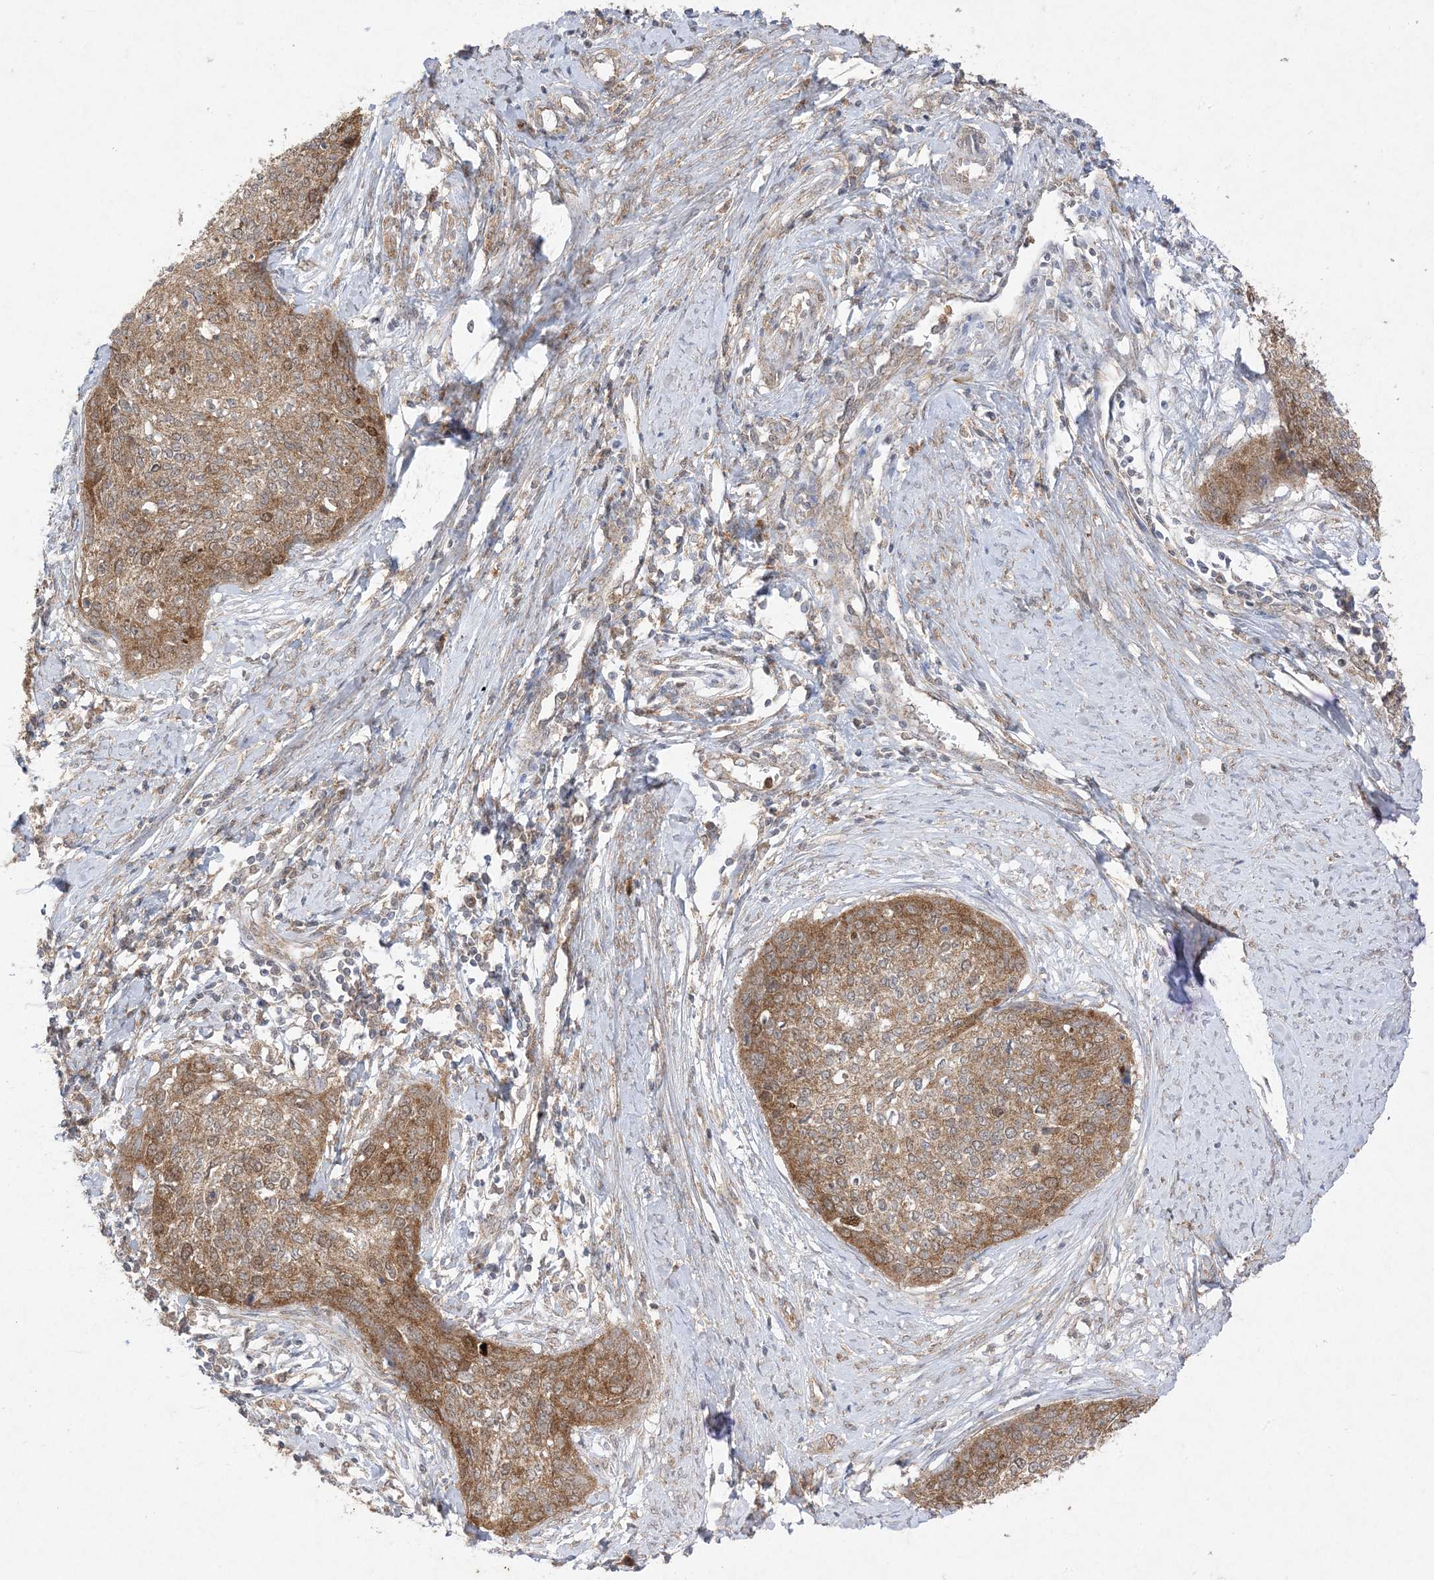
{"staining": {"intensity": "moderate", "quantity": ">75%", "location": "cytoplasmic/membranous"}, "tissue": "cervical cancer", "cell_type": "Tumor cells", "image_type": "cancer", "snomed": [{"axis": "morphology", "description": "Squamous cell carcinoma, NOS"}, {"axis": "topography", "description": "Cervix"}], "caption": "Immunohistochemistry staining of cervical cancer, which exhibits medium levels of moderate cytoplasmic/membranous positivity in approximately >75% of tumor cells indicating moderate cytoplasmic/membranous protein expression. The staining was performed using DAB (brown) for protein detection and nuclei were counterstained in hematoxylin (blue).", "gene": "UBE2C", "patient": {"sex": "female", "age": 37}}